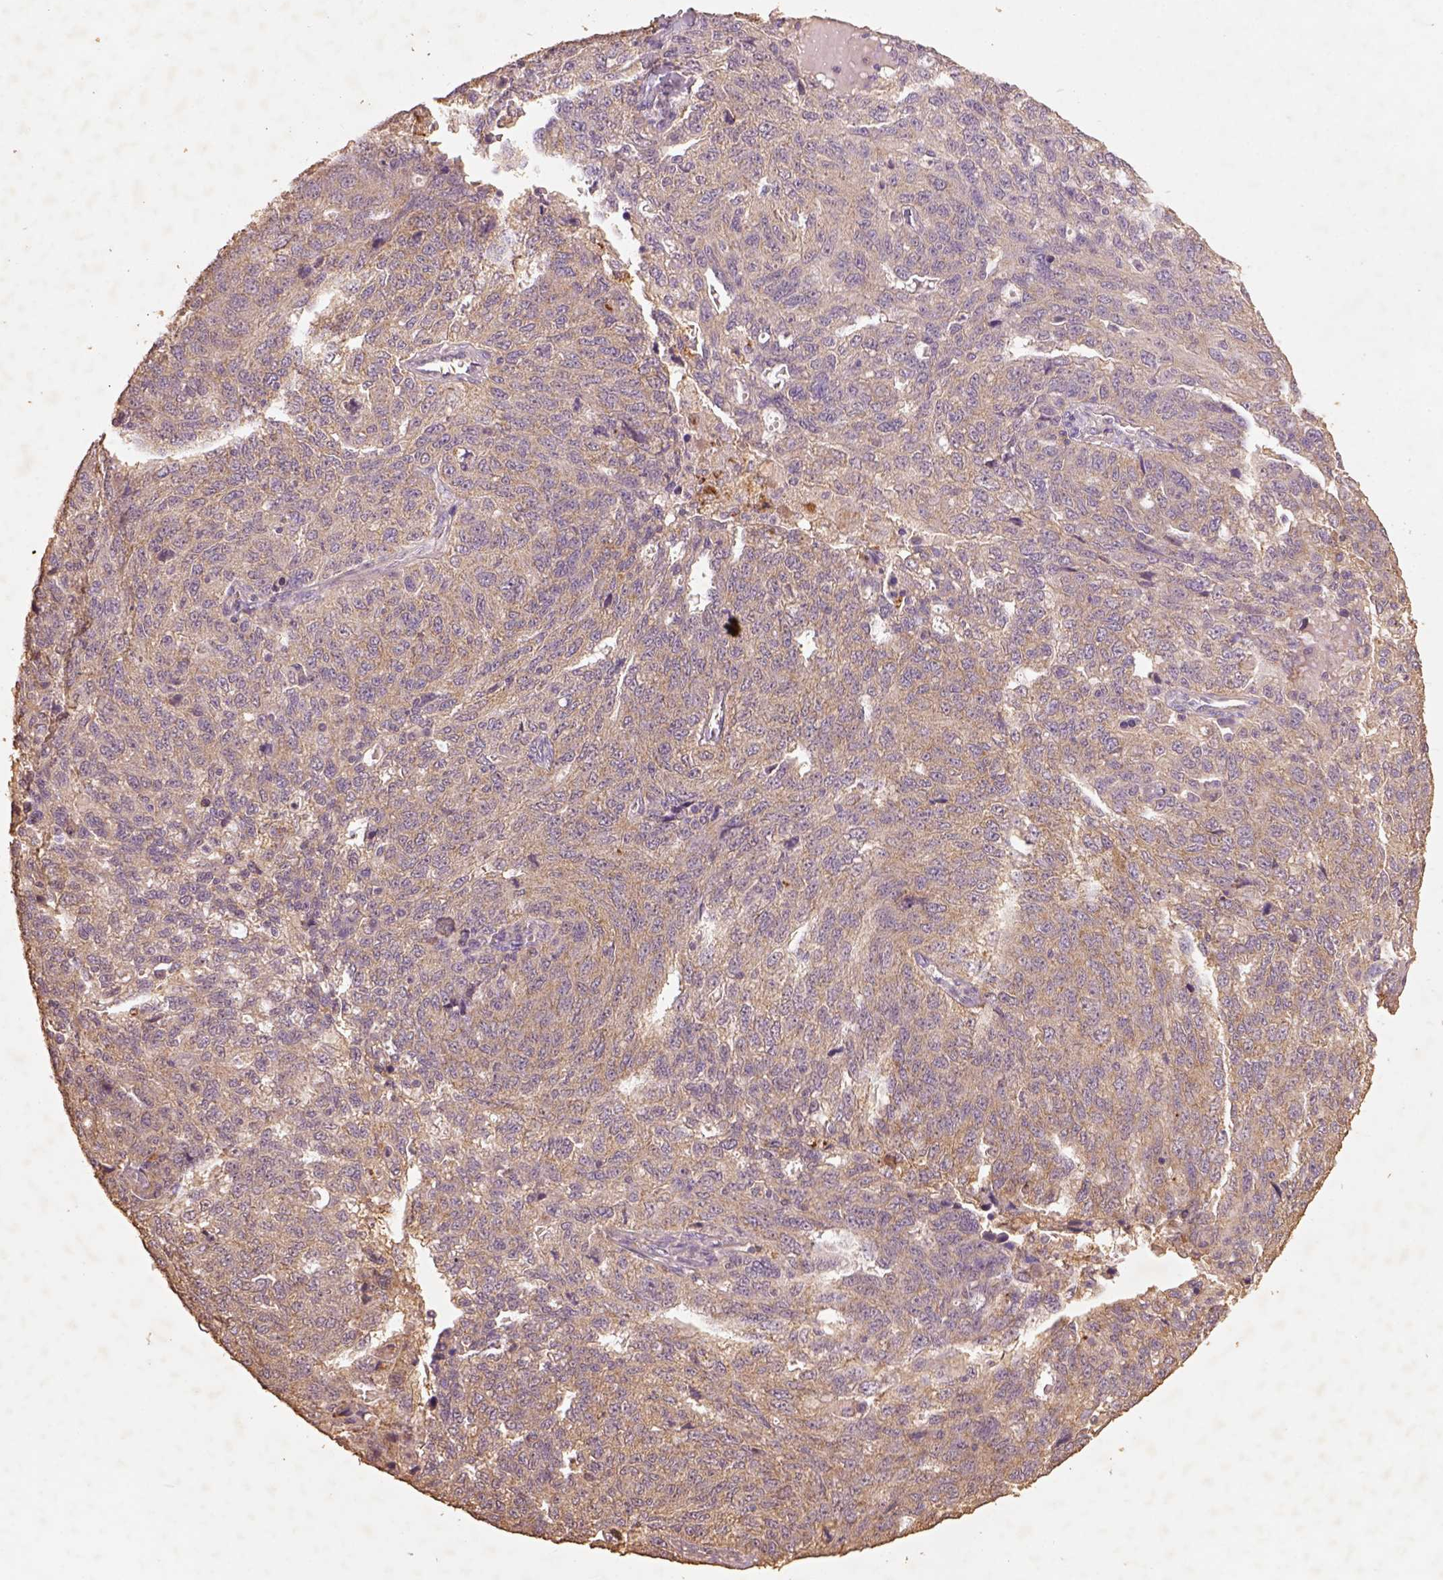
{"staining": {"intensity": "weak", "quantity": ">75%", "location": "cytoplasmic/membranous"}, "tissue": "ovarian cancer", "cell_type": "Tumor cells", "image_type": "cancer", "snomed": [{"axis": "morphology", "description": "Cystadenocarcinoma, serous, NOS"}, {"axis": "topography", "description": "Ovary"}], "caption": "A photomicrograph of human ovarian cancer (serous cystadenocarcinoma) stained for a protein reveals weak cytoplasmic/membranous brown staining in tumor cells.", "gene": "AP2B1", "patient": {"sex": "female", "age": 71}}